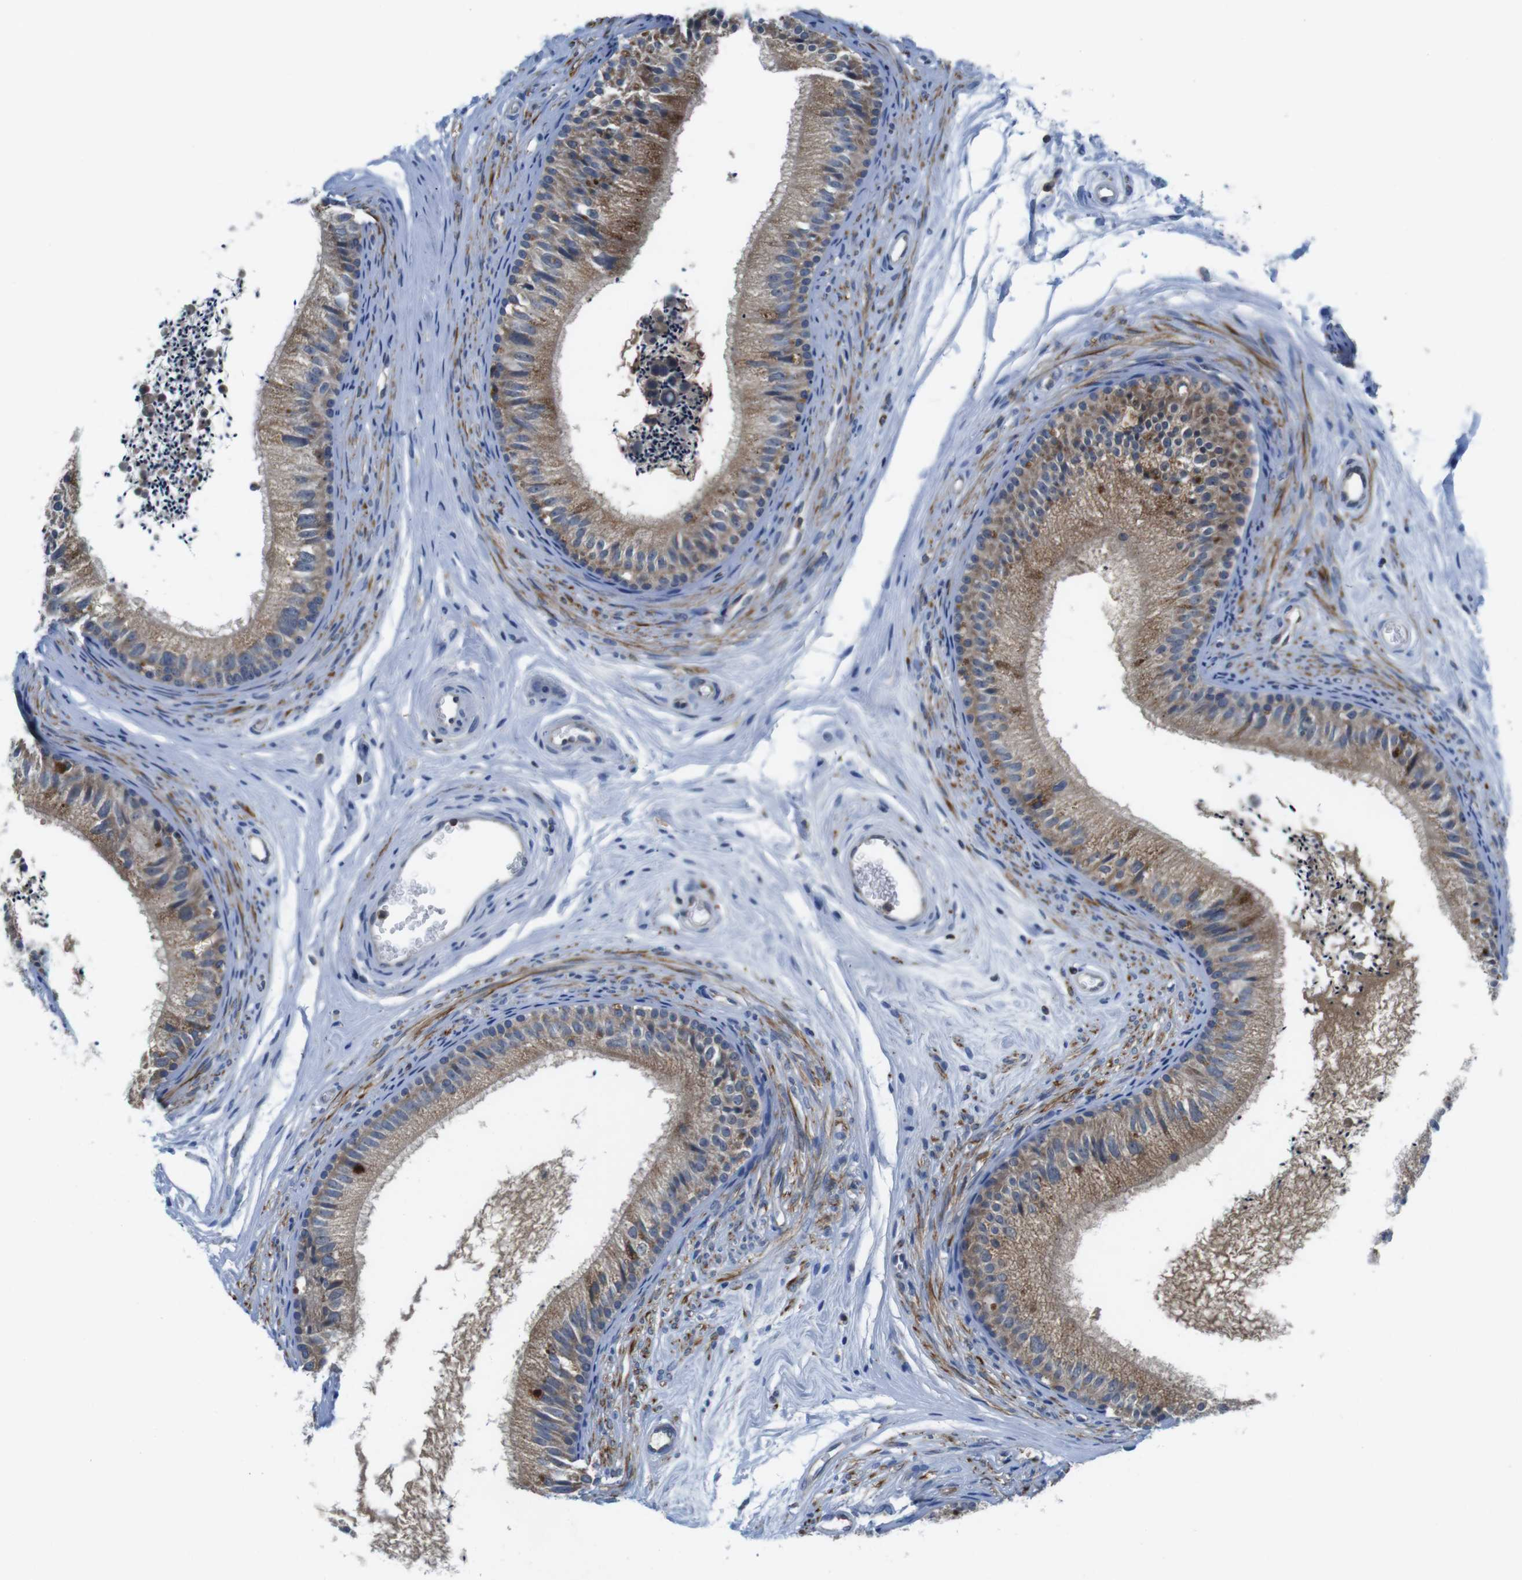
{"staining": {"intensity": "moderate", "quantity": ">75%", "location": "cytoplasmic/membranous"}, "tissue": "epididymis", "cell_type": "Glandular cells", "image_type": "normal", "snomed": [{"axis": "morphology", "description": "Normal tissue, NOS"}, {"axis": "topography", "description": "Epididymis"}], "caption": "Immunohistochemical staining of benign human epididymis demonstrates >75% levels of moderate cytoplasmic/membranous protein staining in about >75% of glandular cells.", "gene": "PIK3CD", "patient": {"sex": "male", "age": 56}}